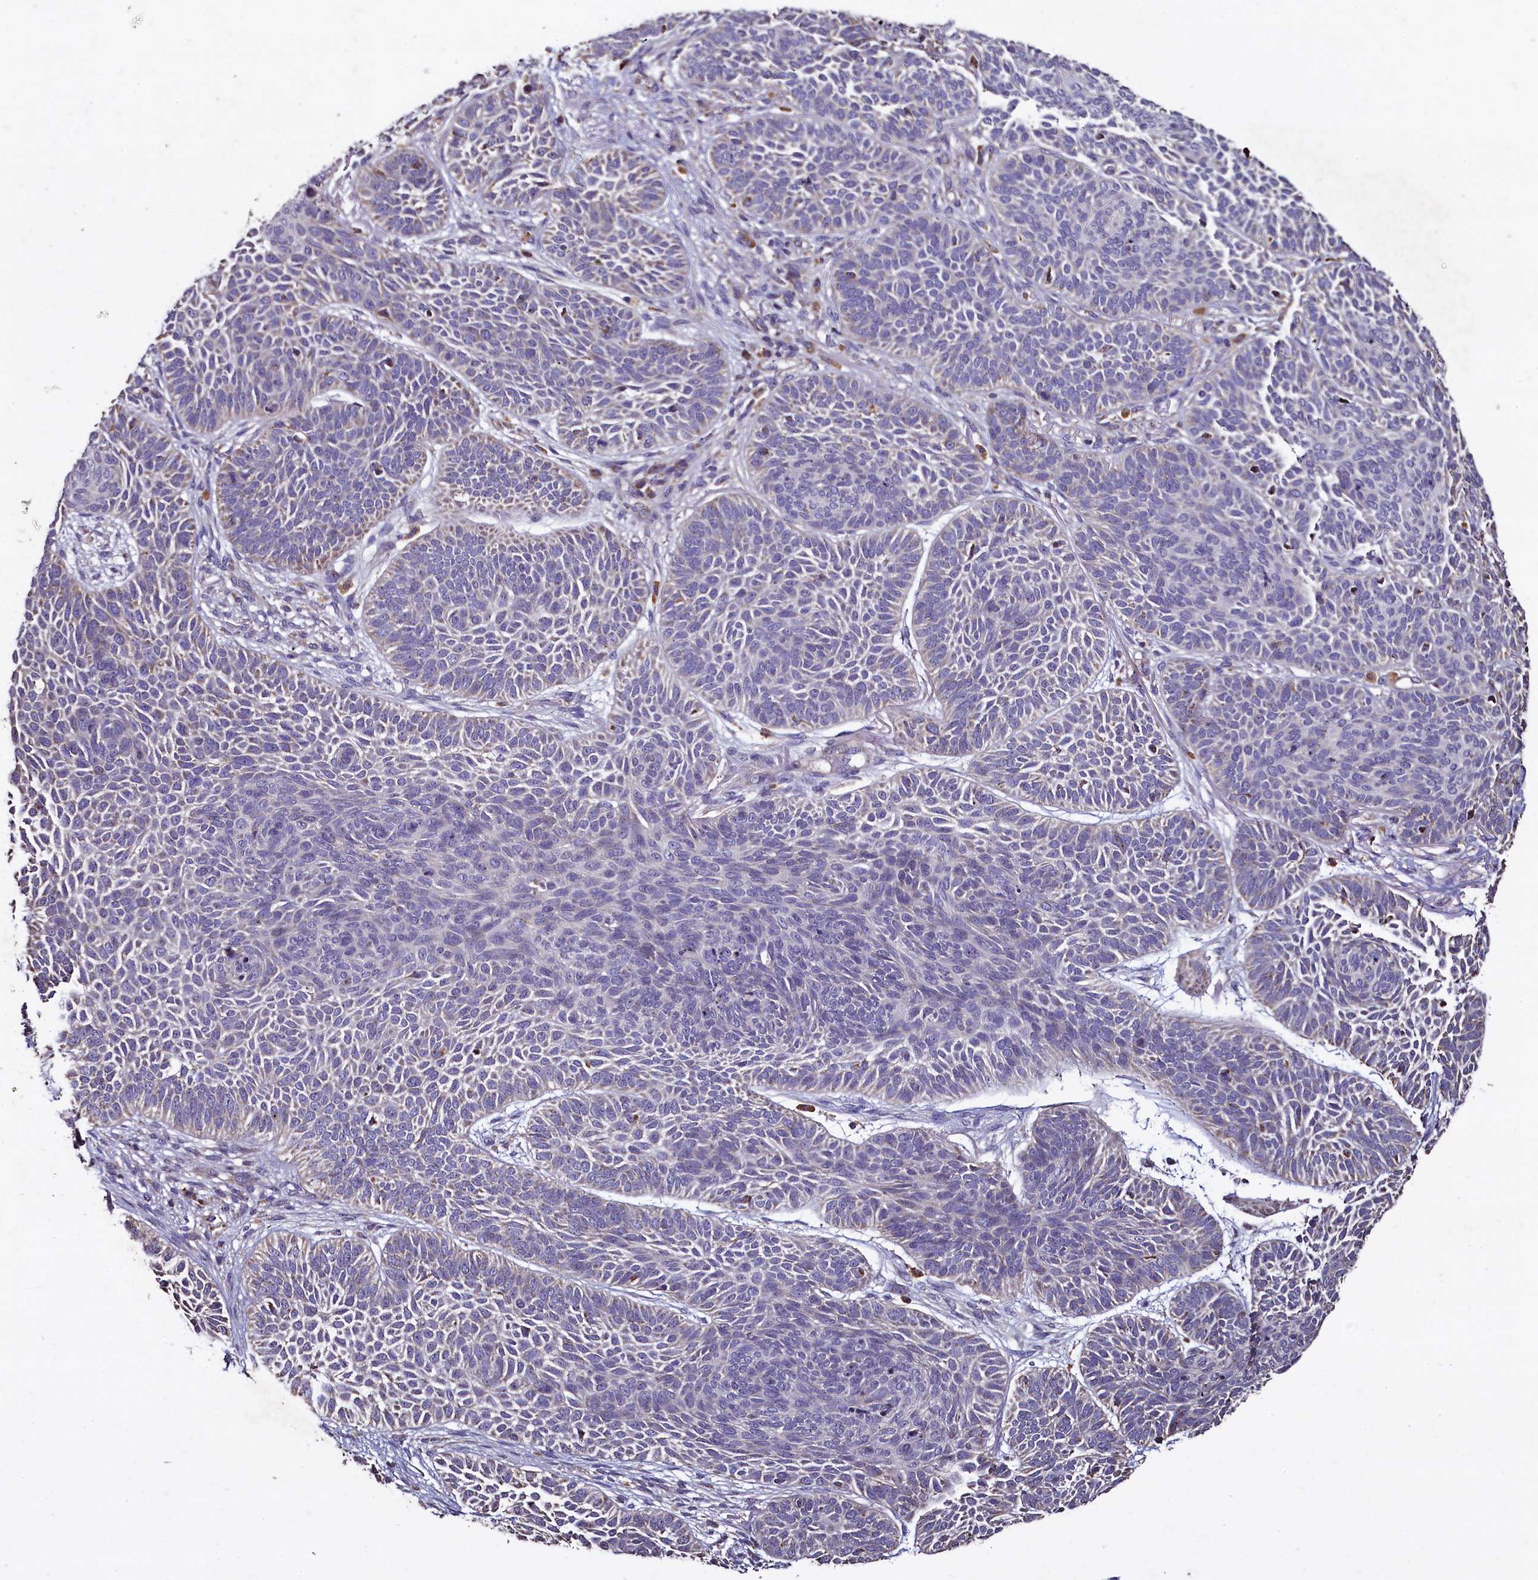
{"staining": {"intensity": "negative", "quantity": "none", "location": "none"}, "tissue": "skin cancer", "cell_type": "Tumor cells", "image_type": "cancer", "snomed": [{"axis": "morphology", "description": "Basal cell carcinoma"}, {"axis": "topography", "description": "Skin"}], "caption": "There is no significant positivity in tumor cells of skin basal cell carcinoma.", "gene": "COQ9", "patient": {"sex": "male", "age": 85}}